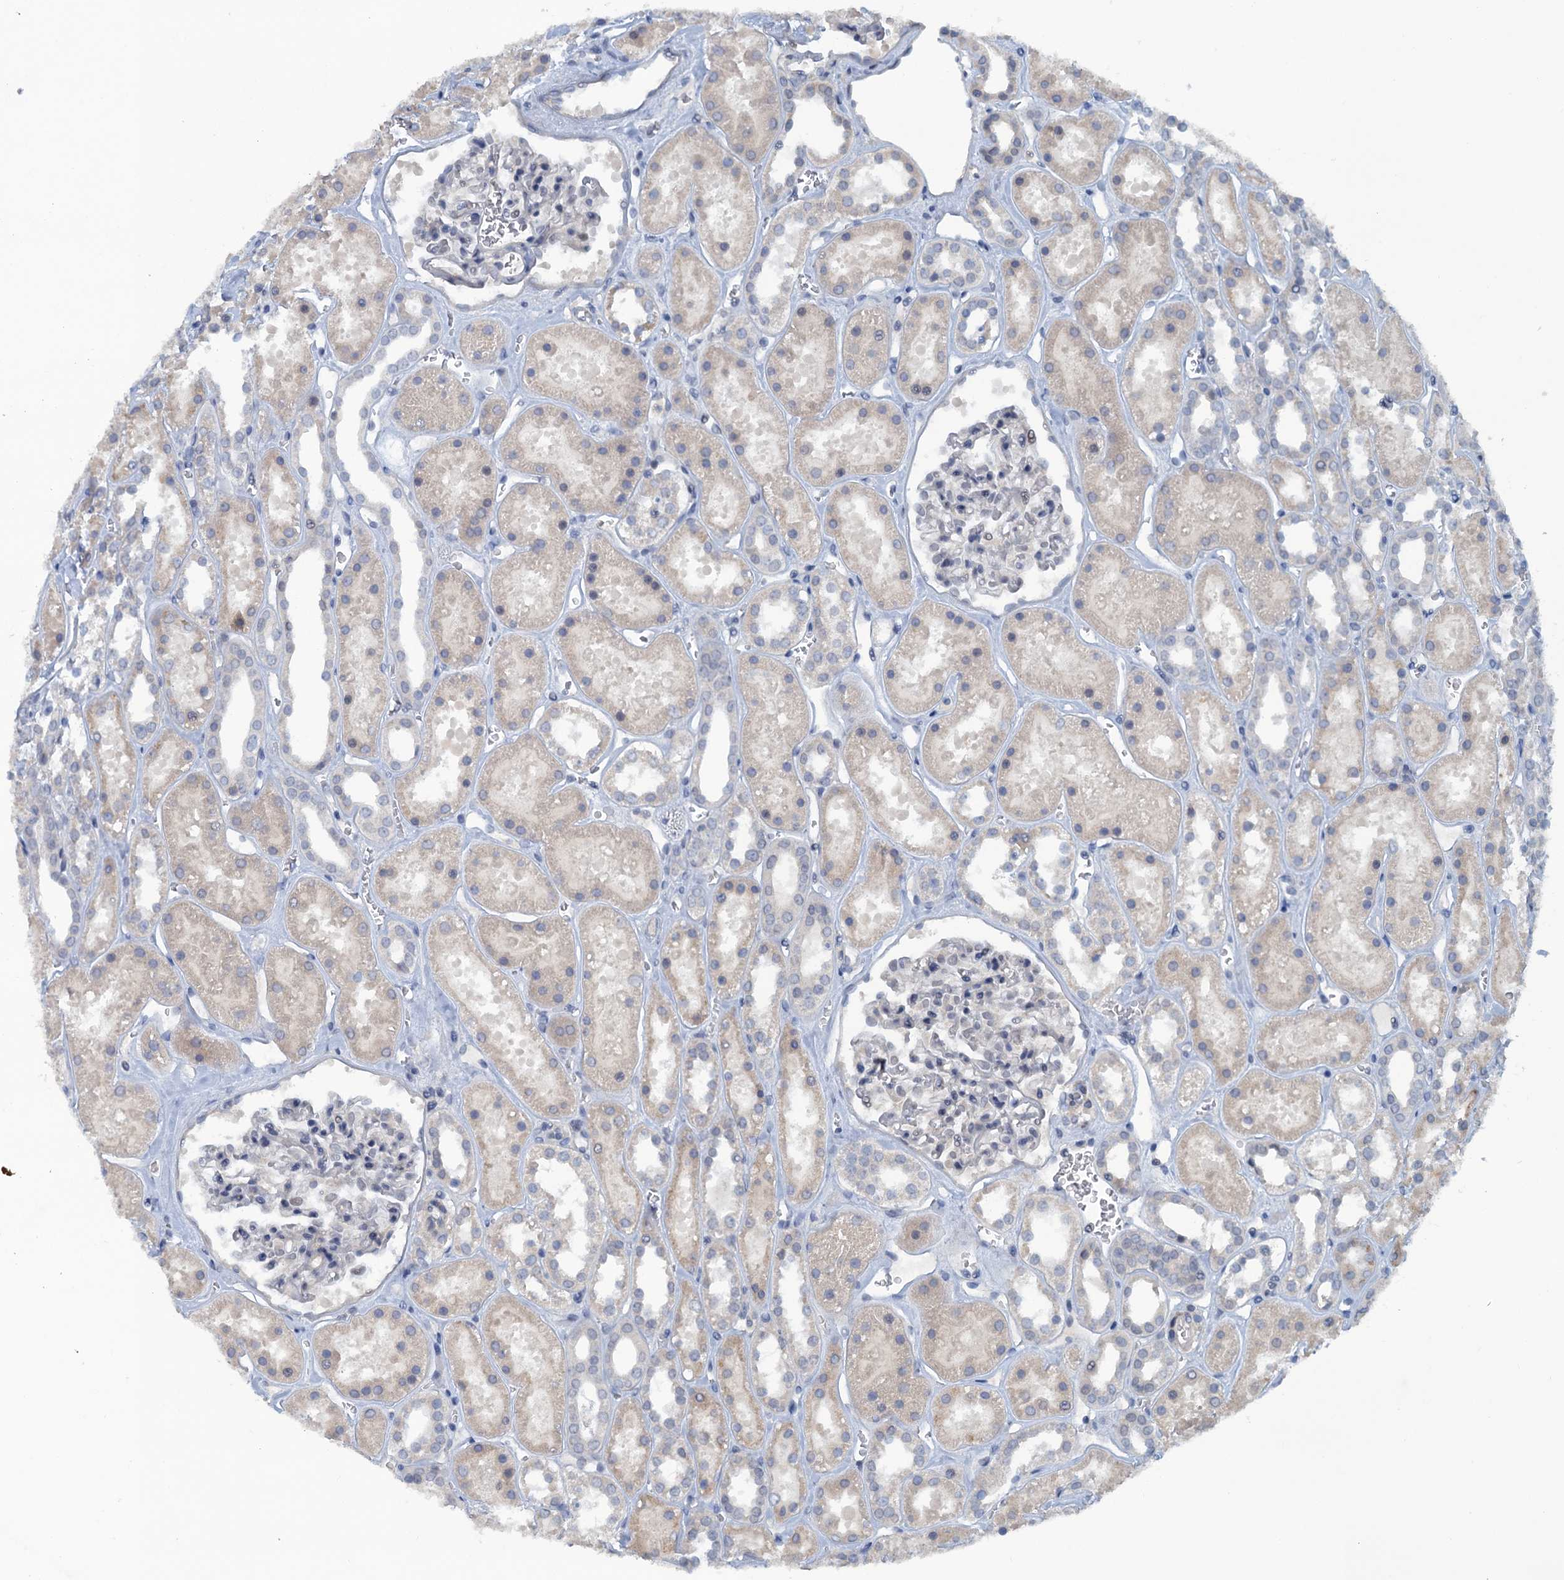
{"staining": {"intensity": "negative", "quantity": "none", "location": "none"}, "tissue": "kidney", "cell_type": "Cells in glomeruli", "image_type": "normal", "snomed": [{"axis": "morphology", "description": "Normal tissue, NOS"}, {"axis": "topography", "description": "Kidney"}], "caption": "DAB immunohistochemical staining of normal human kidney reveals no significant staining in cells in glomeruli.", "gene": "MYO16", "patient": {"sex": "female", "age": 41}}